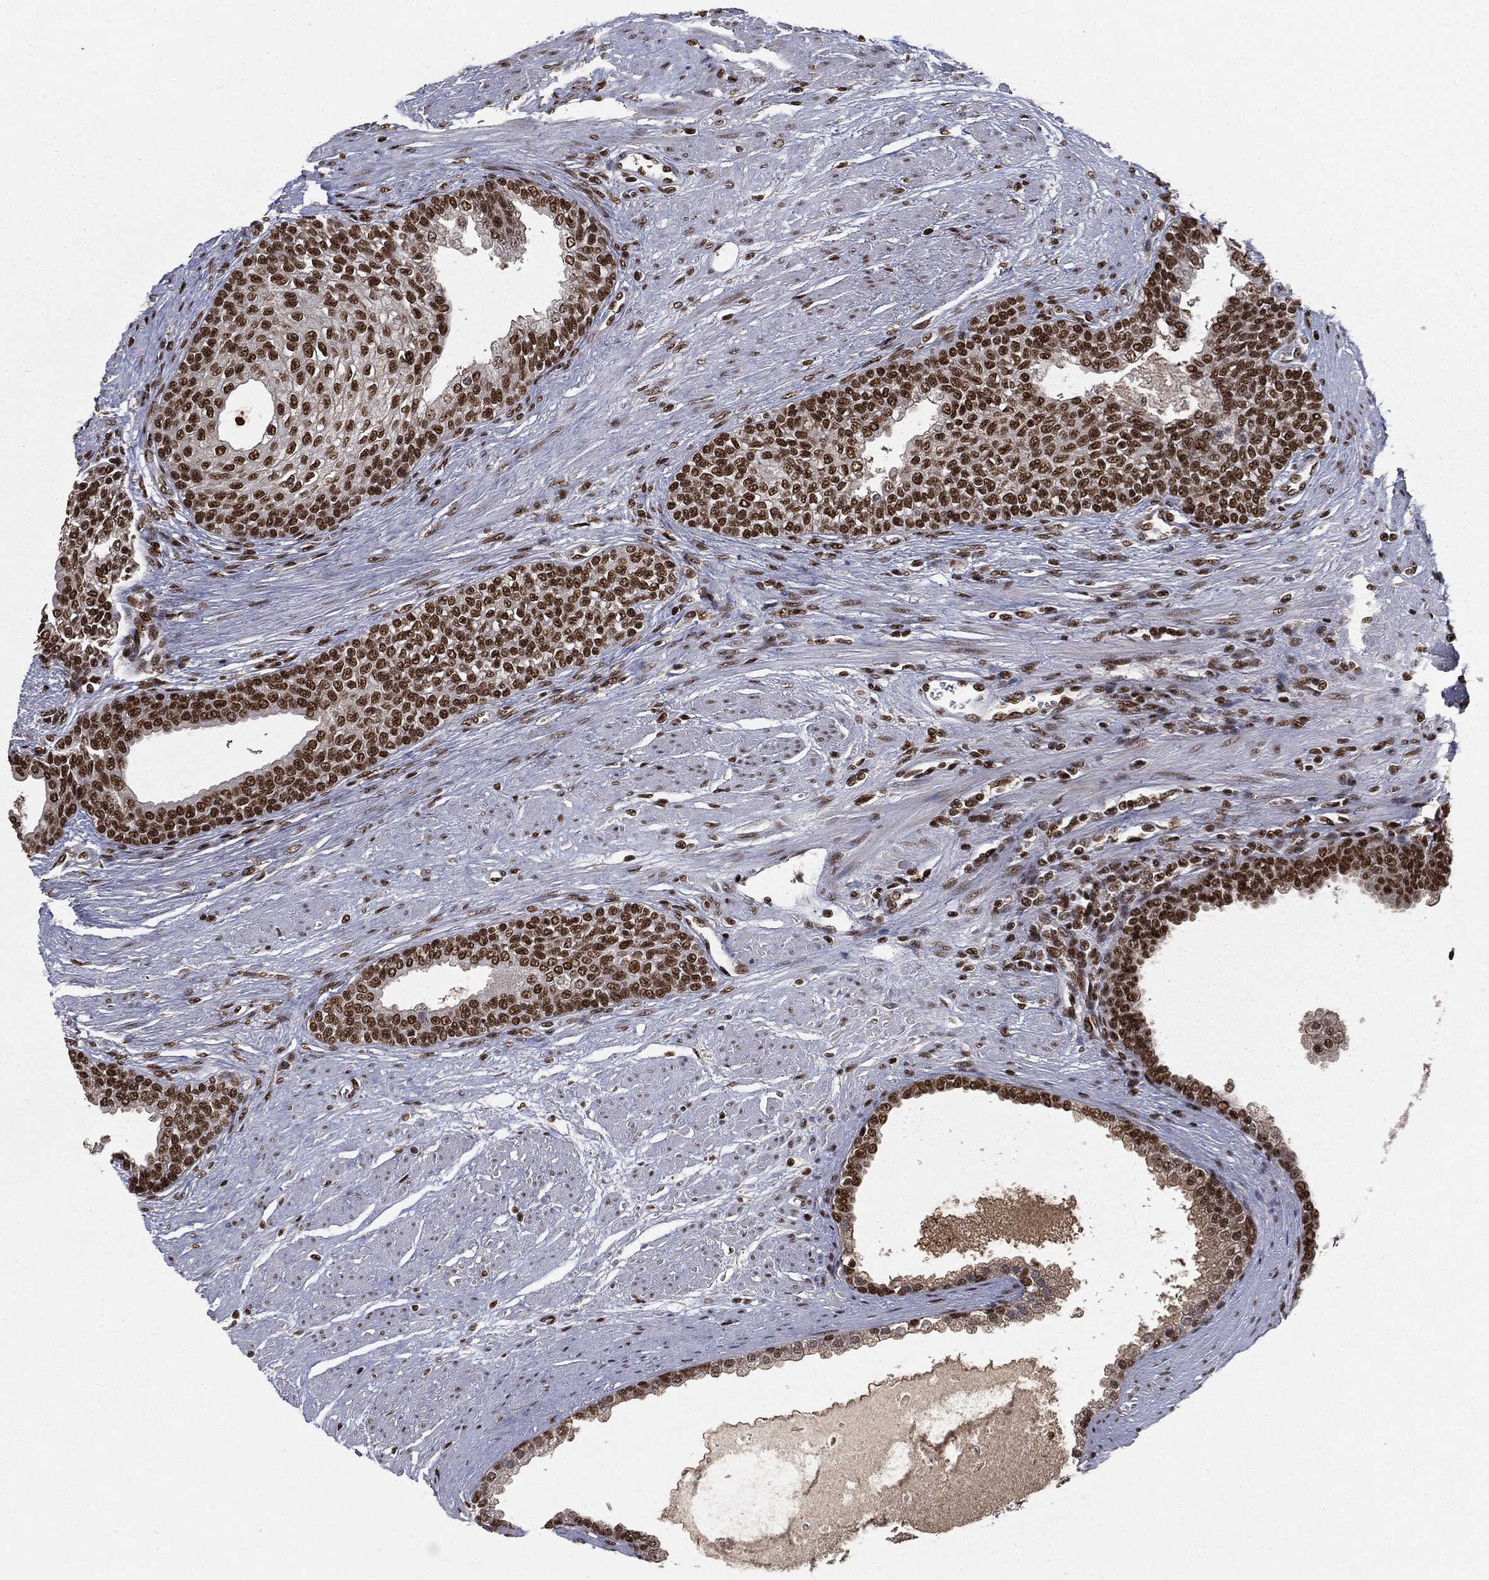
{"staining": {"intensity": "strong", "quantity": ">75%", "location": "nuclear"}, "tissue": "prostate cancer", "cell_type": "Tumor cells", "image_type": "cancer", "snomed": [{"axis": "morphology", "description": "Adenocarcinoma, NOS"}, {"axis": "topography", "description": "Prostate and seminal vesicle, NOS"}, {"axis": "topography", "description": "Prostate"}], "caption": "Brown immunohistochemical staining in human prostate cancer exhibits strong nuclear positivity in about >75% of tumor cells. The staining is performed using DAB brown chromogen to label protein expression. The nuclei are counter-stained blue using hematoxylin.", "gene": "DPH2", "patient": {"sex": "male", "age": 62}}